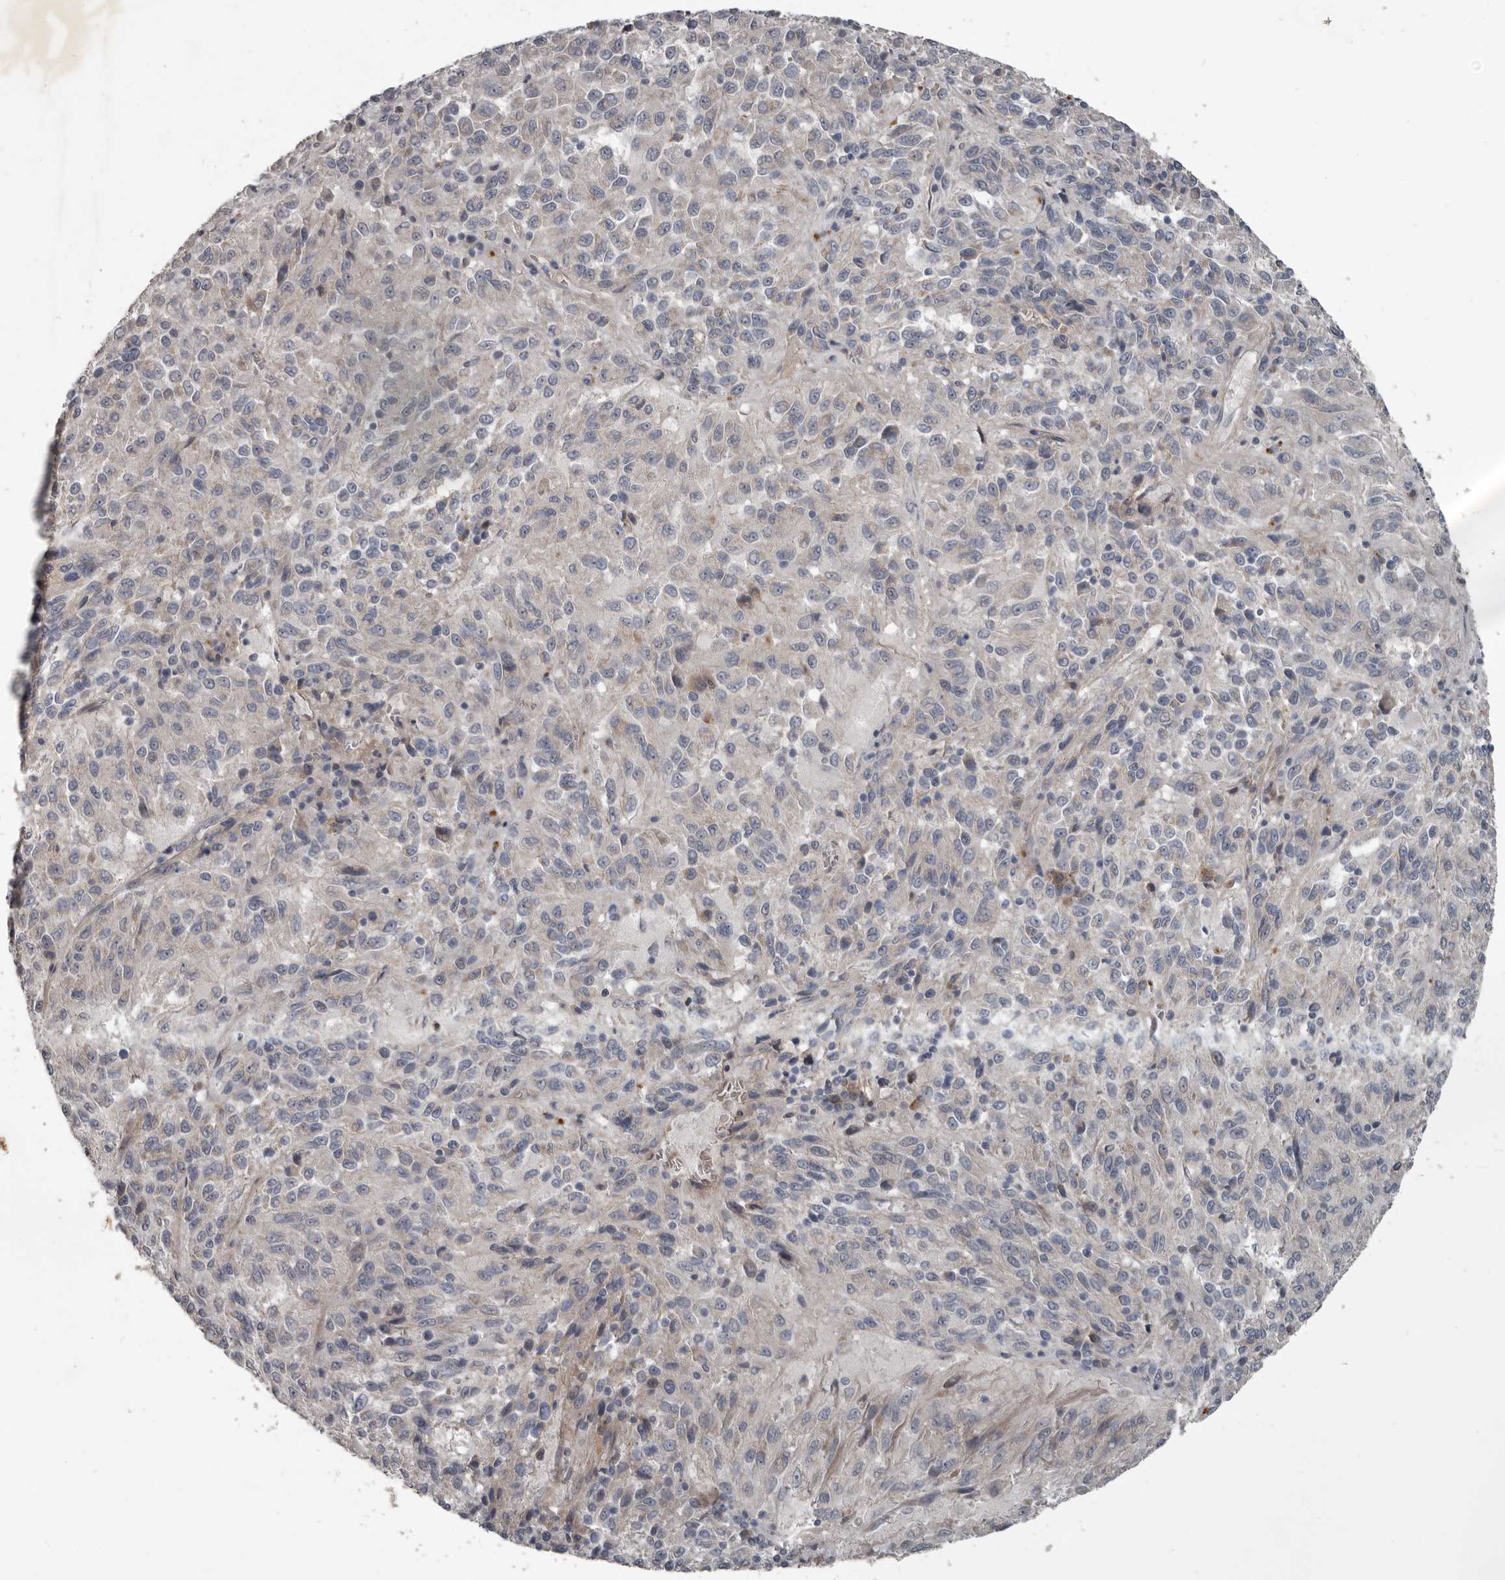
{"staining": {"intensity": "negative", "quantity": "none", "location": "none"}, "tissue": "melanoma", "cell_type": "Tumor cells", "image_type": "cancer", "snomed": [{"axis": "morphology", "description": "Malignant melanoma, Metastatic site"}, {"axis": "topography", "description": "Lung"}], "caption": "Malignant melanoma (metastatic site) stained for a protein using immunohistochemistry (IHC) demonstrates no expression tumor cells.", "gene": "C1orf216", "patient": {"sex": "male", "age": 64}}